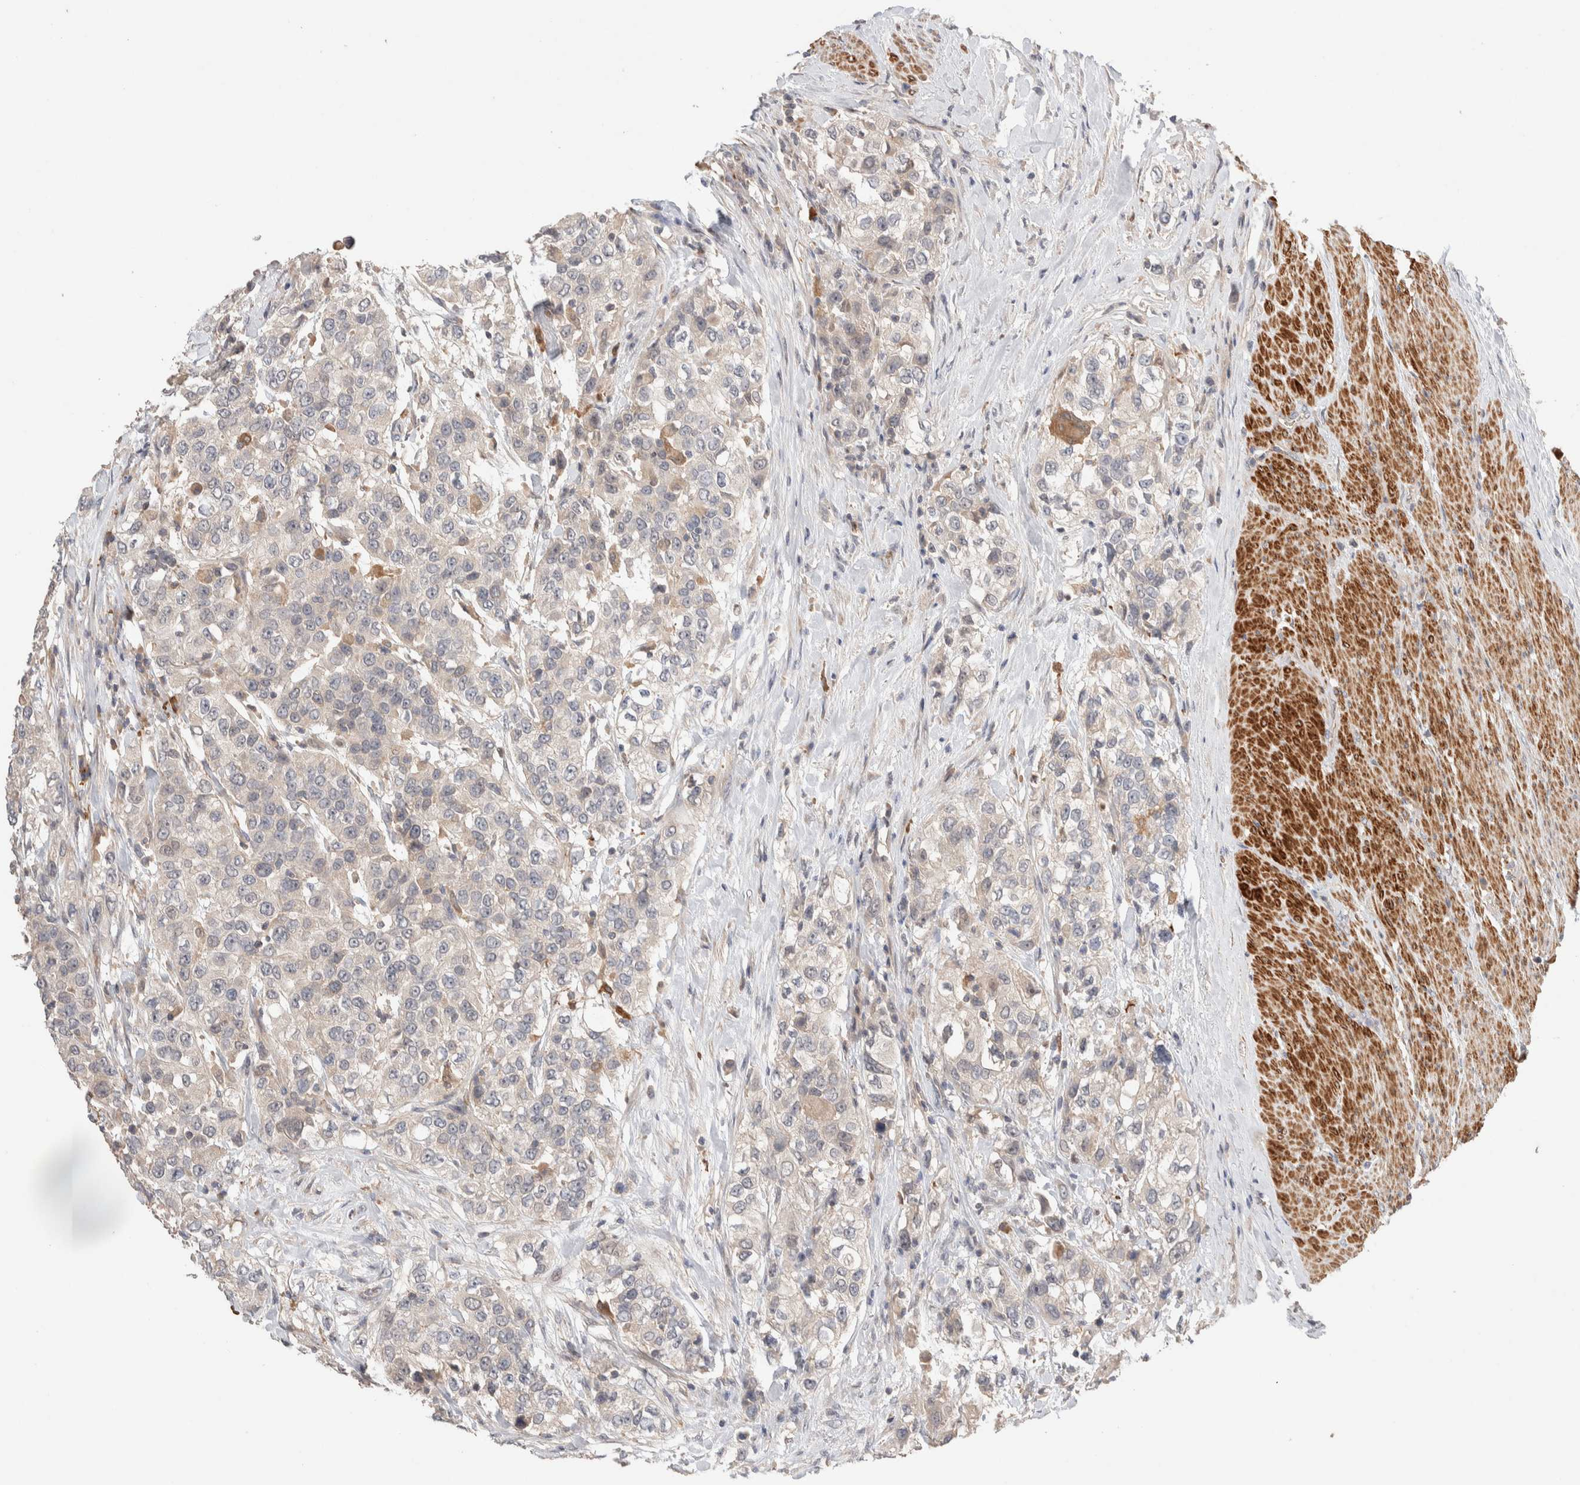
{"staining": {"intensity": "negative", "quantity": "none", "location": "none"}, "tissue": "urothelial cancer", "cell_type": "Tumor cells", "image_type": "cancer", "snomed": [{"axis": "morphology", "description": "Urothelial carcinoma, High grade"}, {"axis": "topography", "description": "Urinary bladder"}], "caption": "Tumor cells show no significant staining in high-grade urothelial carcinoma.", "gene": "WDR91", "patient": {"sex": "female", "age": 80}}